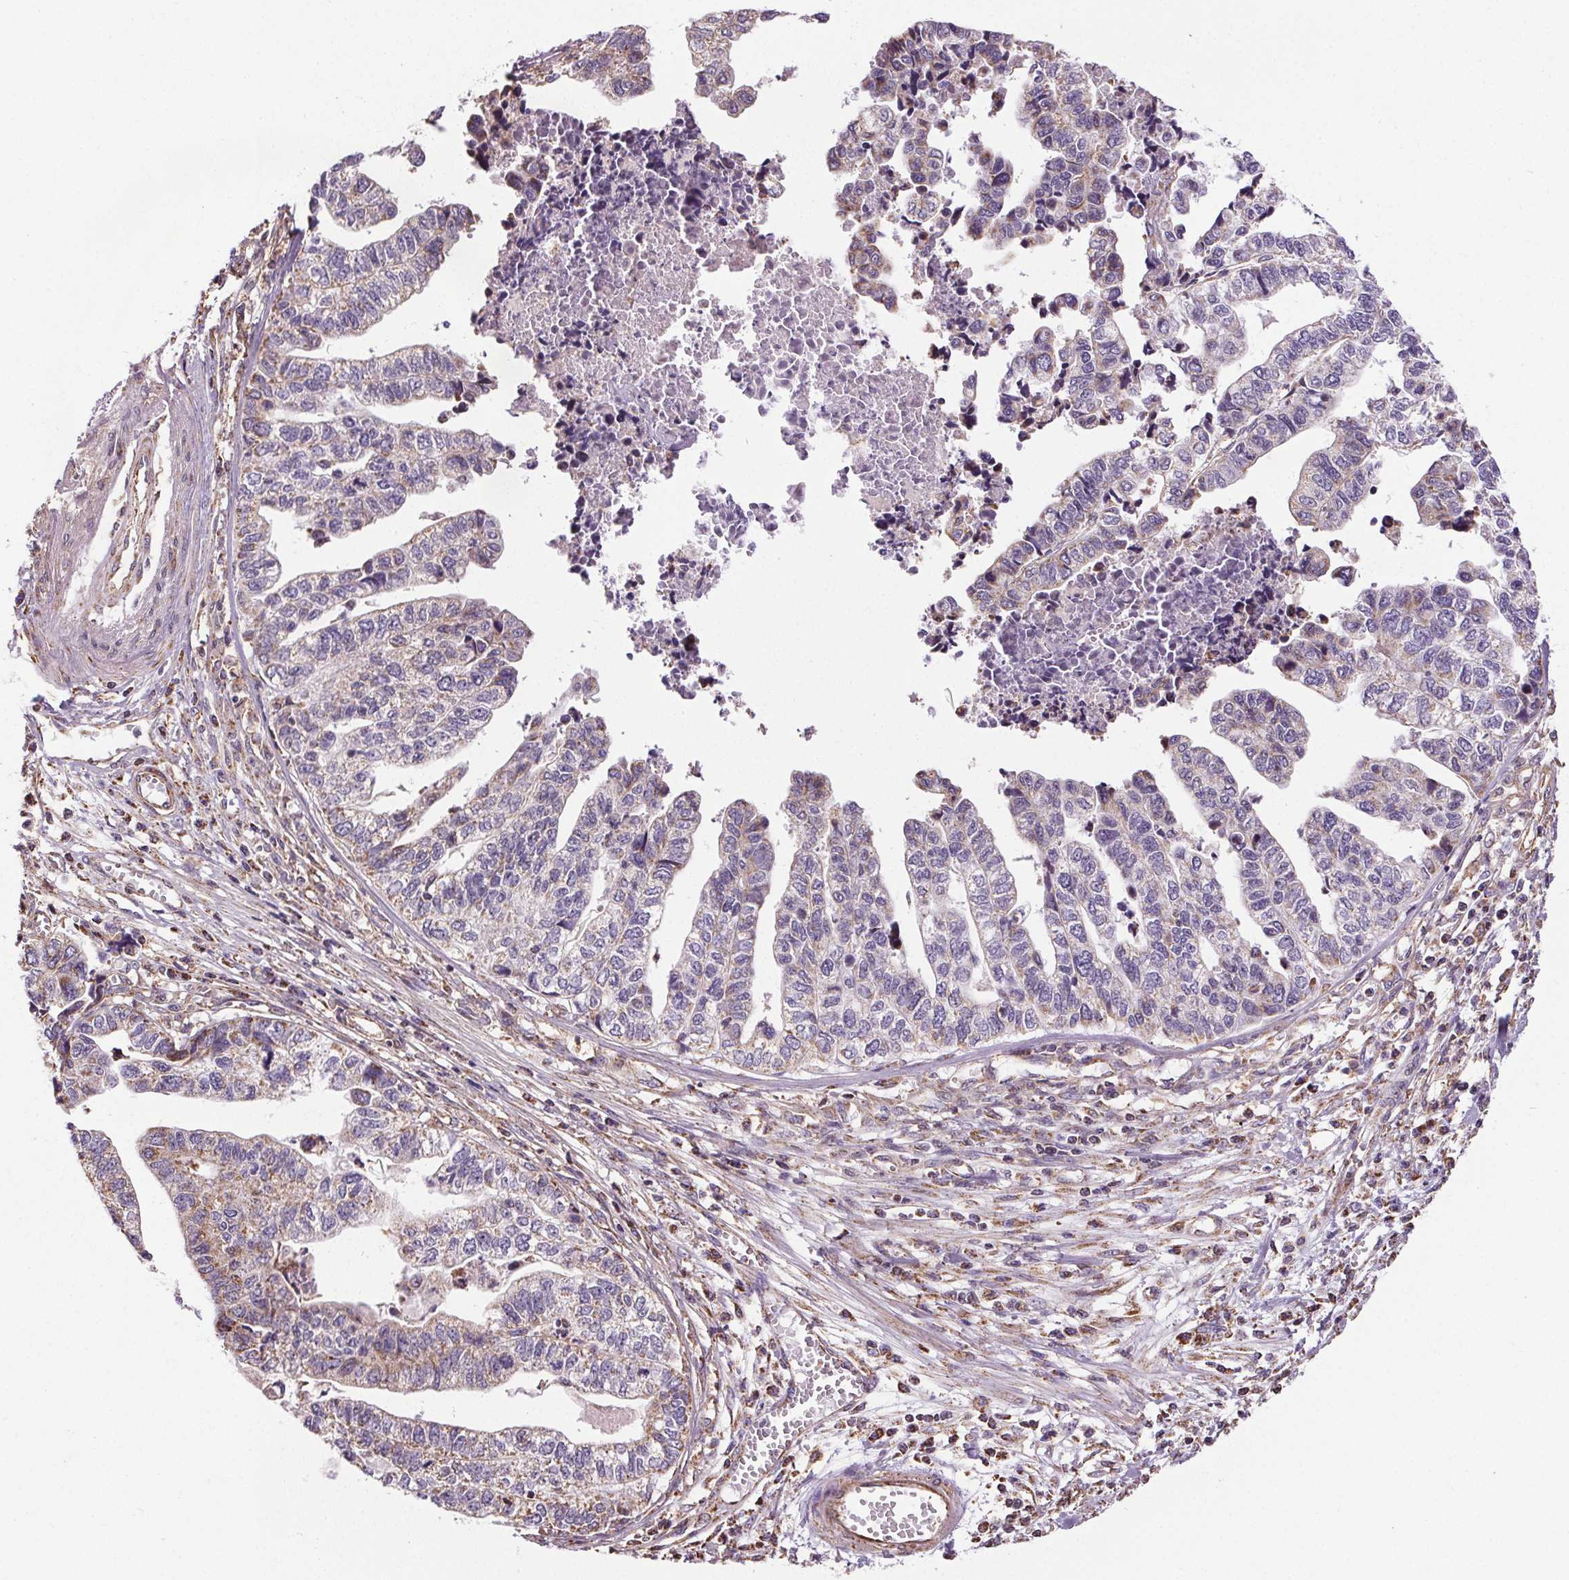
{"staining": {"intensity": "weak", "quantity": "<25%", "location": "cytoplasmic/membranous"}, "tissue": "stomach cancer", "cell_type": "Tumor cells", "image_type": "cancer", "snomed": [{"axis": "morphology", "description": "Adenocarcinoma, NOS"}, {"axis": "topography", "description": "Stomach, upper"}], "caption": "DAB (3,3'-diaminobenzidine) immunohistochemical staining of stomach cancer shows no significant expression in tumor cells. (DAB IHC with hematoxylin counter stain).", "gene": "ZNF548", "patient": {"sex": "female", "age": 67}}